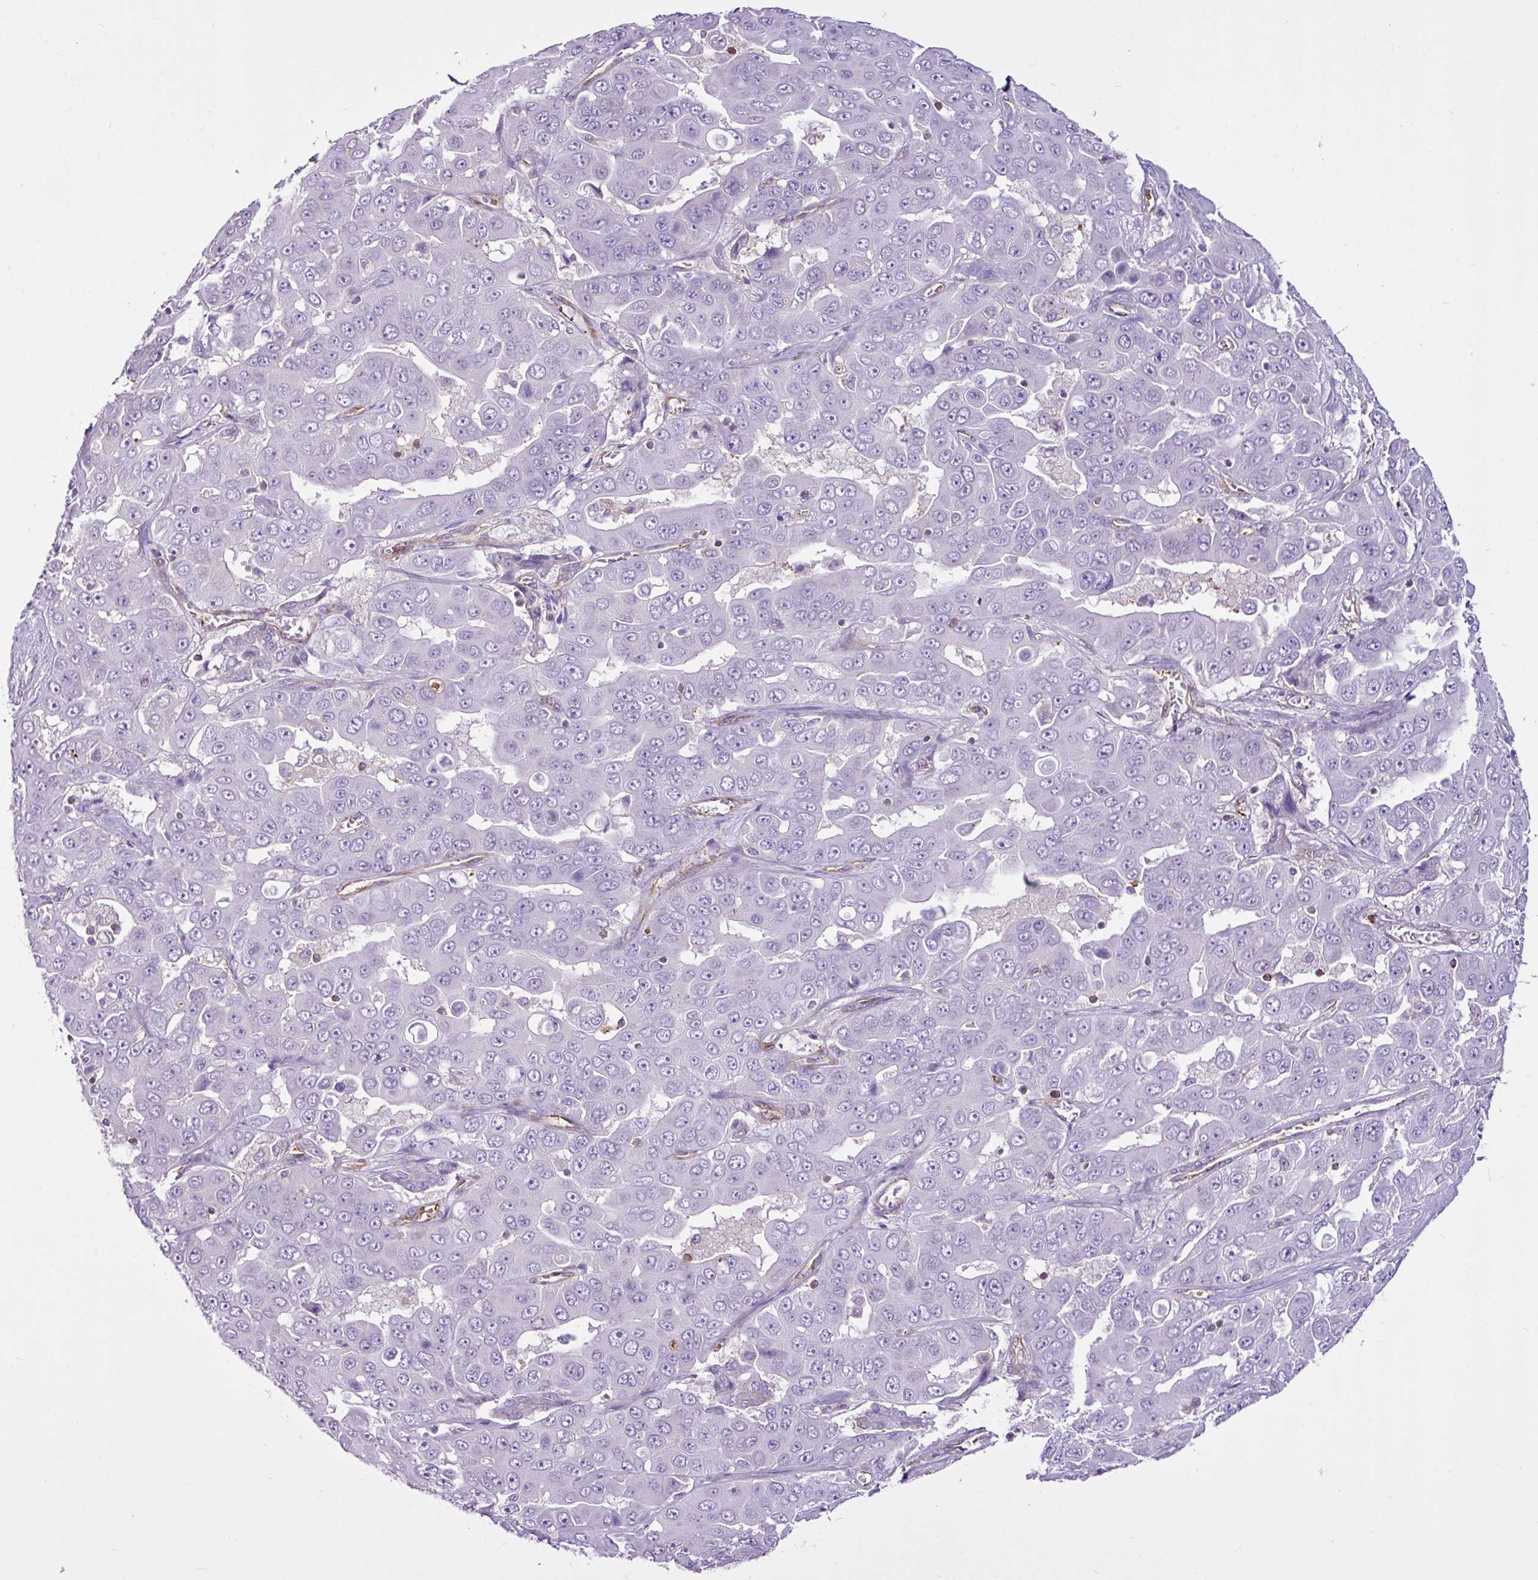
{"staining": {"intensity": "negative", "quantity": "none", "location": "none"}, "tissue": "liver cancer", "cell_type": "Tumor cells", "image_type": "cancer", "snomed": [{"axis": "morphology", "description": "Cholangiocarcinoma"}, {"axis": "topography", "description": "Liver"}], "caption": "Tumor cells are negative for brown protein staining in cholangiocarcinoma (liver). Brightfield microscopy of immunohistochemistry (IHC) stained with DAB (3,3'-diaminobenzidine) (brown) and hematoxylin (blue), captured at high magnification.", "gene": "EME2", "patient": {"sex": "female", "age": 52}}